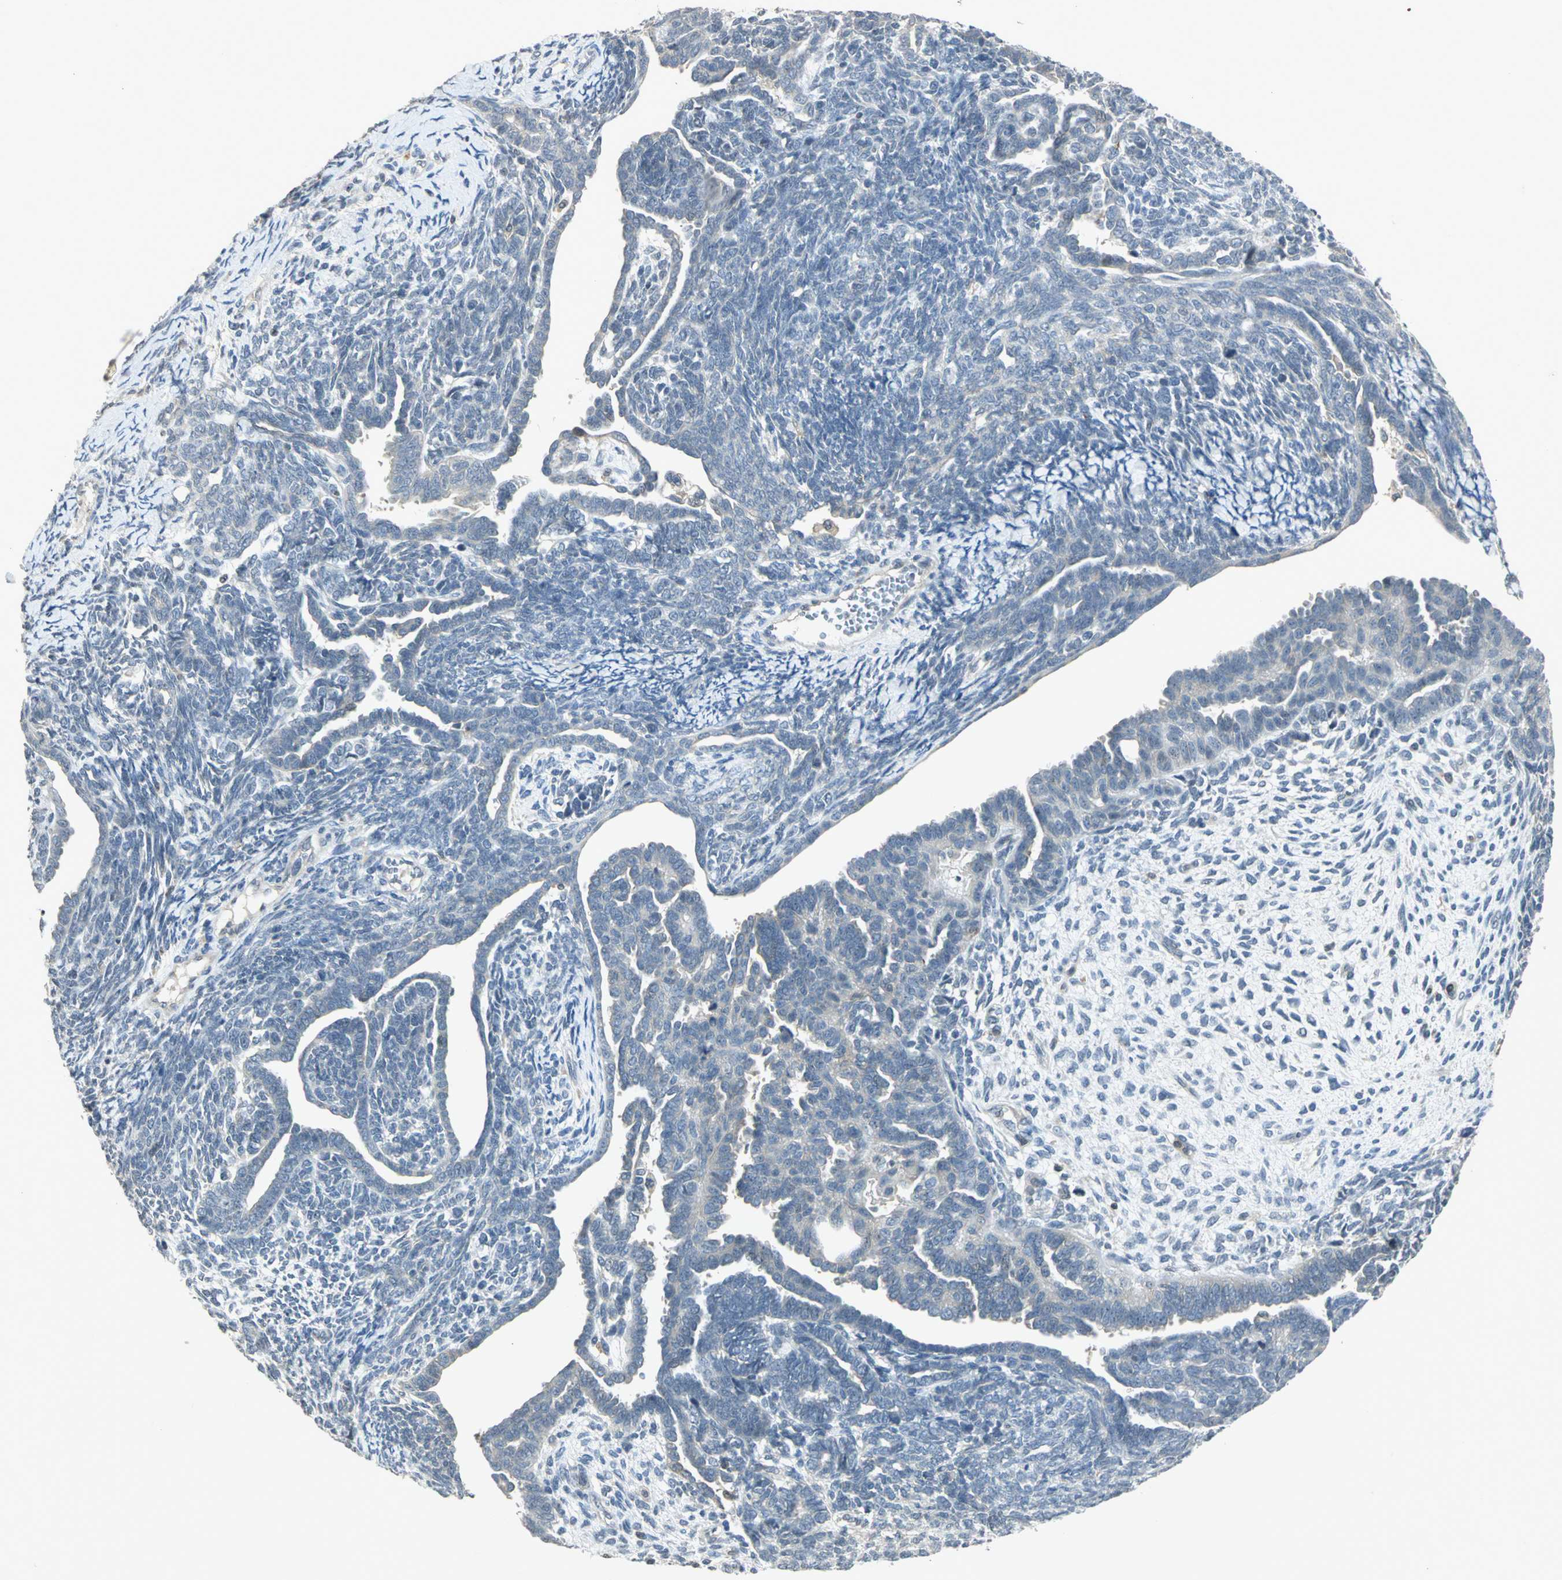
{"staining": {"intensity": "negative", "quantity": "none", "location": "none"}, "tissue": "endometrial cancer", "cell_type": "Tumor cells", "image_type": "cancer", "snomed": [{"axis": "morphology", "description": "Neoplasm, malignant, NOS"}, {"axis": "topography", "description": "Endometrium"}], "caption": "Immunohistochemical staining of human endometrial malignant neoplasm demonstrates no significant positivity in tumor cells. (DAB immunohistochemistry (IHC), high magnification).", "gene": "IL16", "patient": {"sex": "female", "age": 74}}